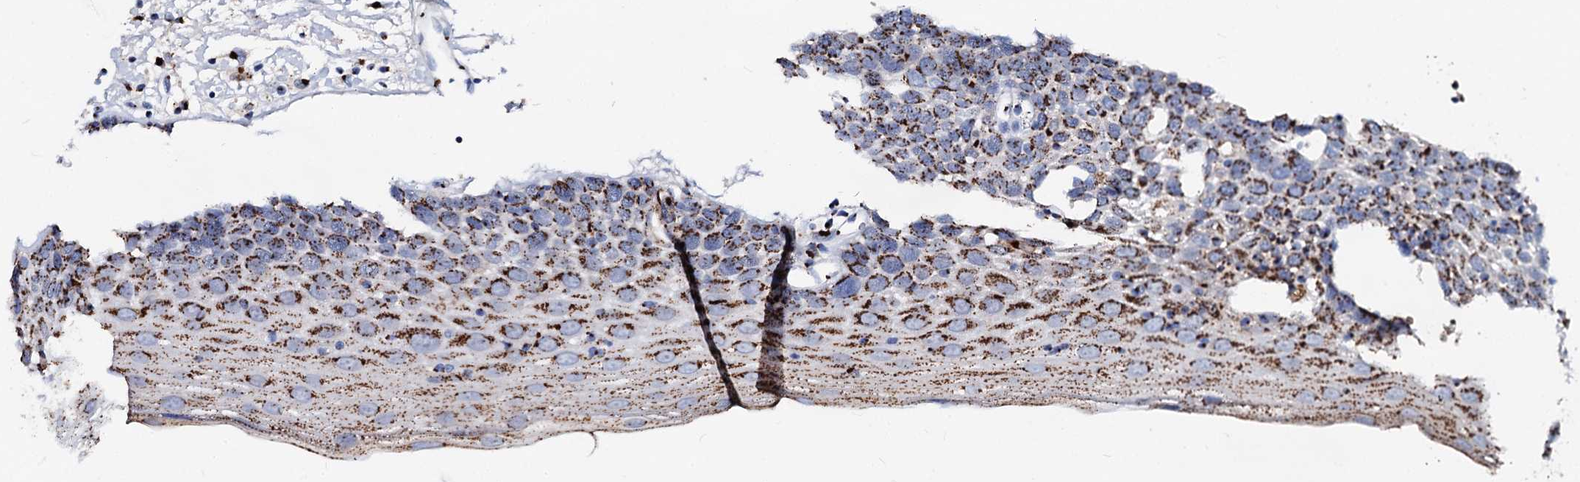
{"staining": {"intensity": "strong", "quantity": ">75%", "location": "cytoplasmic/membranous"}, "tissue": "oral mucosa", "cell_type": "Squamous epithelial cells", "image_type": "normal", "snomed": [{"axis": "morphology", "description": "Normal tissue, NOS"}, {"axis": "topography", "description": "Oral tissue"}], "caption": "Brown immunohistochemical staining in unremarkable oral mucosa exhibits strong cytoplasmic/membranous staining in about >75% of squamous epithelial cells.", "gene": "TM9SF3", "patient": {"sex": "male", "age": 74}}